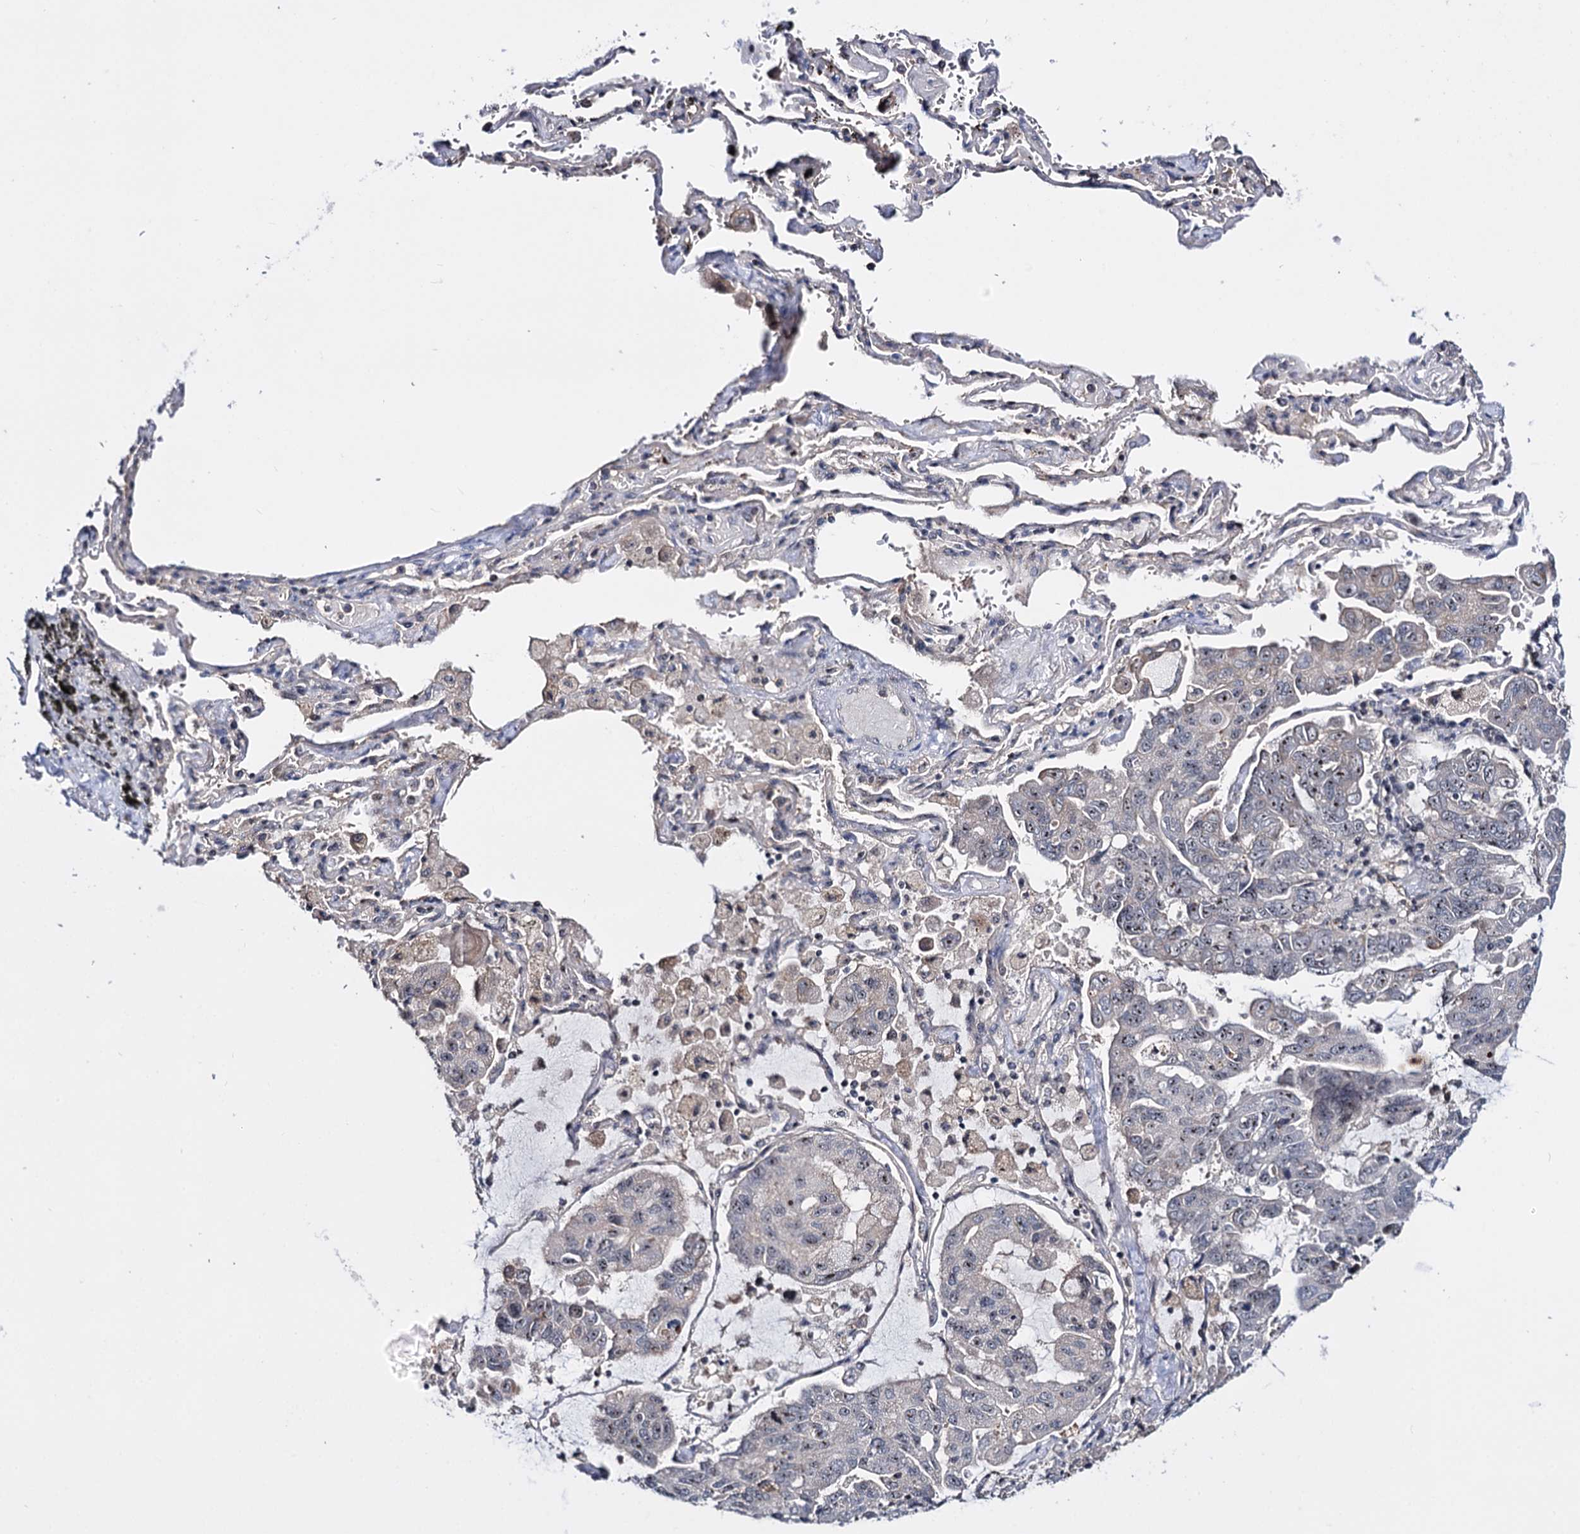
{"staining": {"intensity": "weak", "quantity": "<25%", "location": "nuclear"}, "tissue": "lung cancer", "cell_type": "Tumor cells", "image_type": "cancer", "snomed": [{"axis": "morphology", "description": "Adenocarcinoma, NOS"}, {"axis": "topography", "description": "Lung"}], "caption": "There is no significant staining in tumor cells of lung adenocarcinoma. Brightfield microscopy of immunohistochemistry (IHC) stained with DAB (3,3'-diaminobenzidine) (brown) and hematoxylin (blue), captured at high magnification.", "gene": "SUPT20H", "patient": {"sex": "male", "age": 64}}